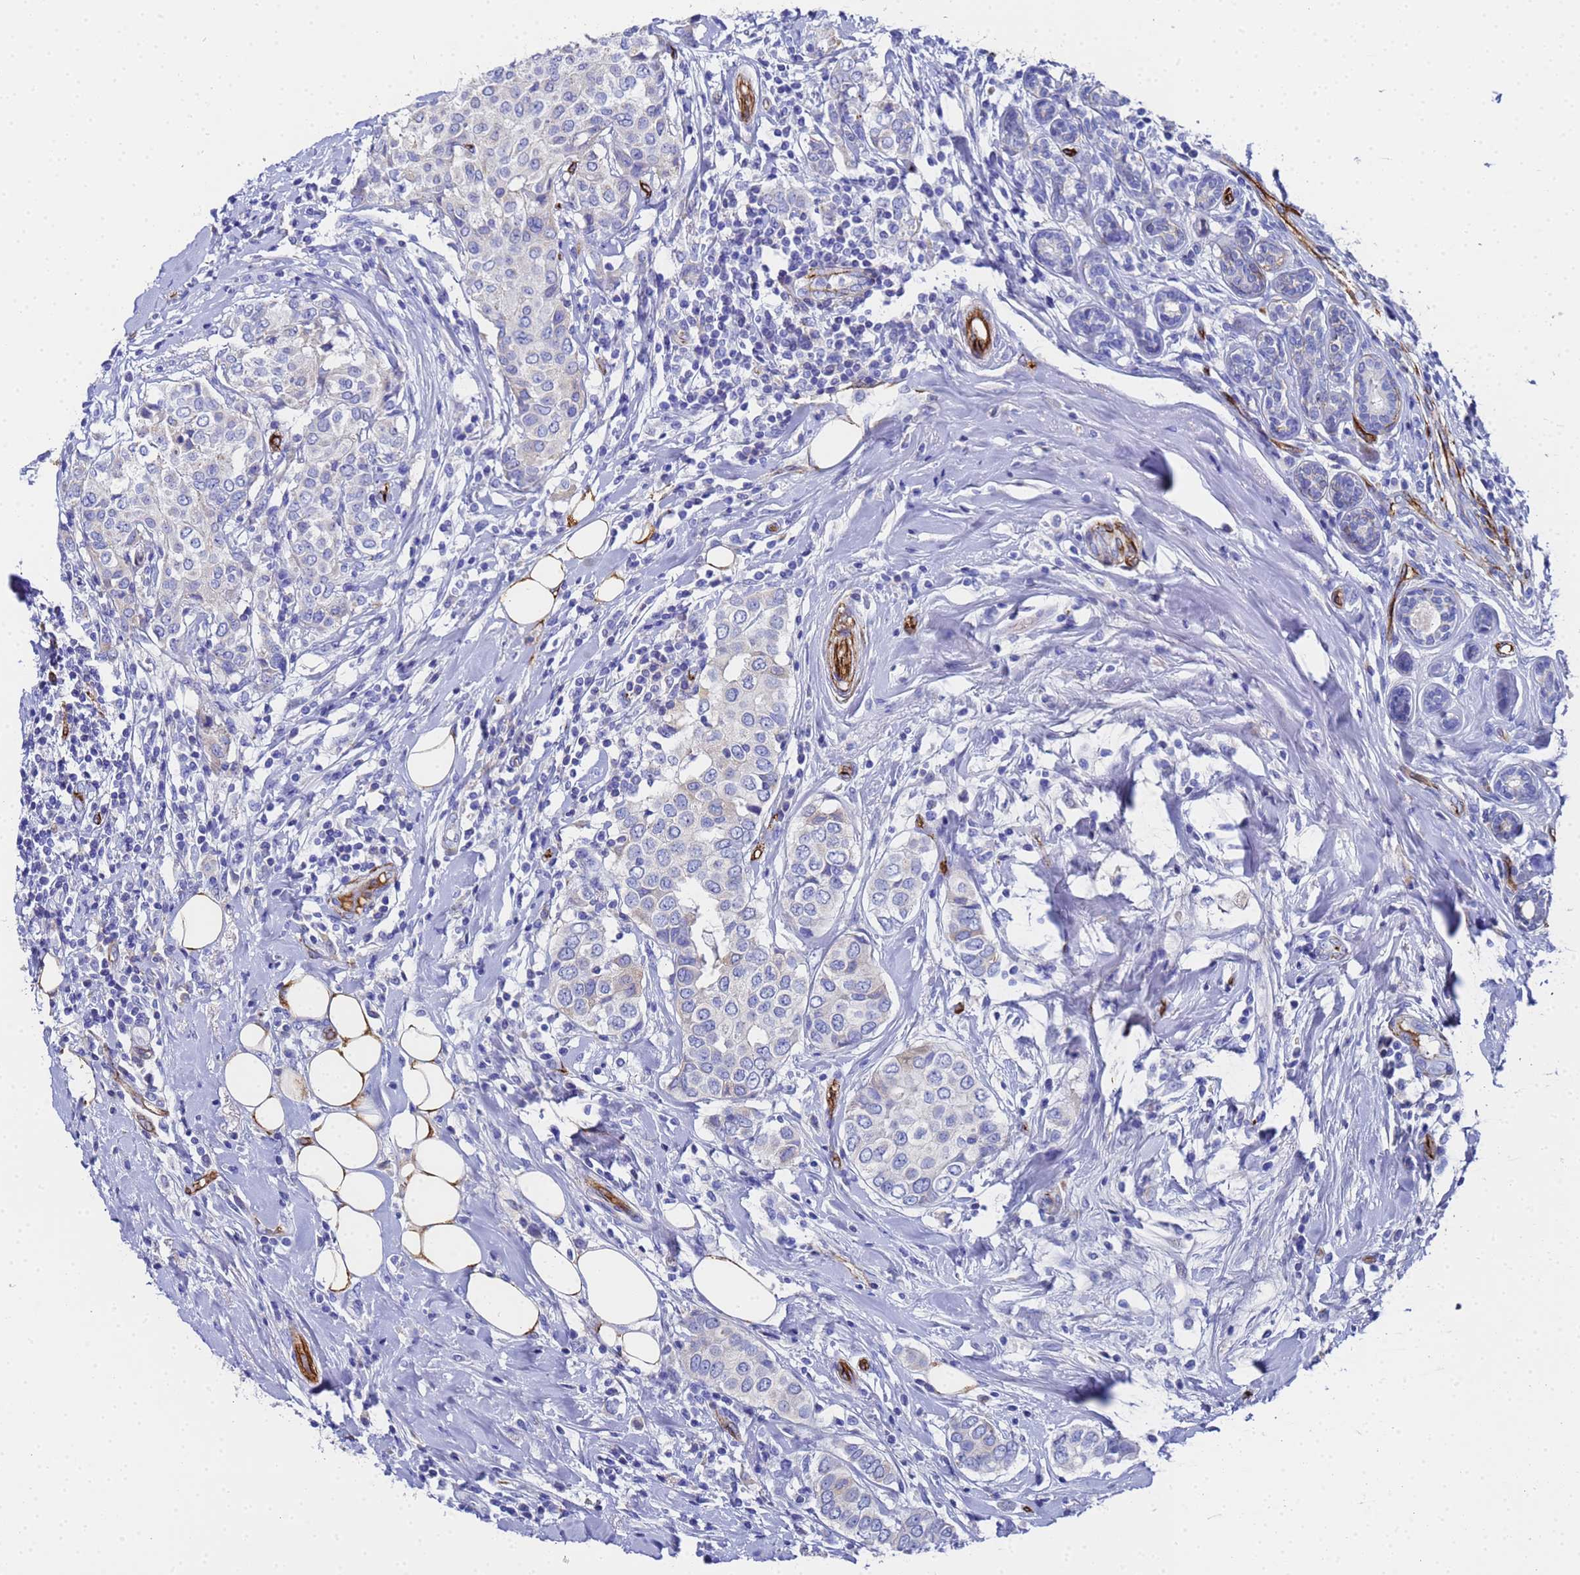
{"staining": {"intensity": "negative", "quantity": "none", "location": "none"}, "tissue": "breast cancer", "cell_type": "Tumor cells", "image_type": "cancer", "snomed": [{"axis": "morphology", "description": "Lobular carcinoma"}, {"axis": "topography", "description": "Breast"}], "caption": "Tumor cells are negative for protein expression in human breast lobular carcinoma.", "gene": "ADIPOQ", "patient": {"sex": "female", "age": 51}}